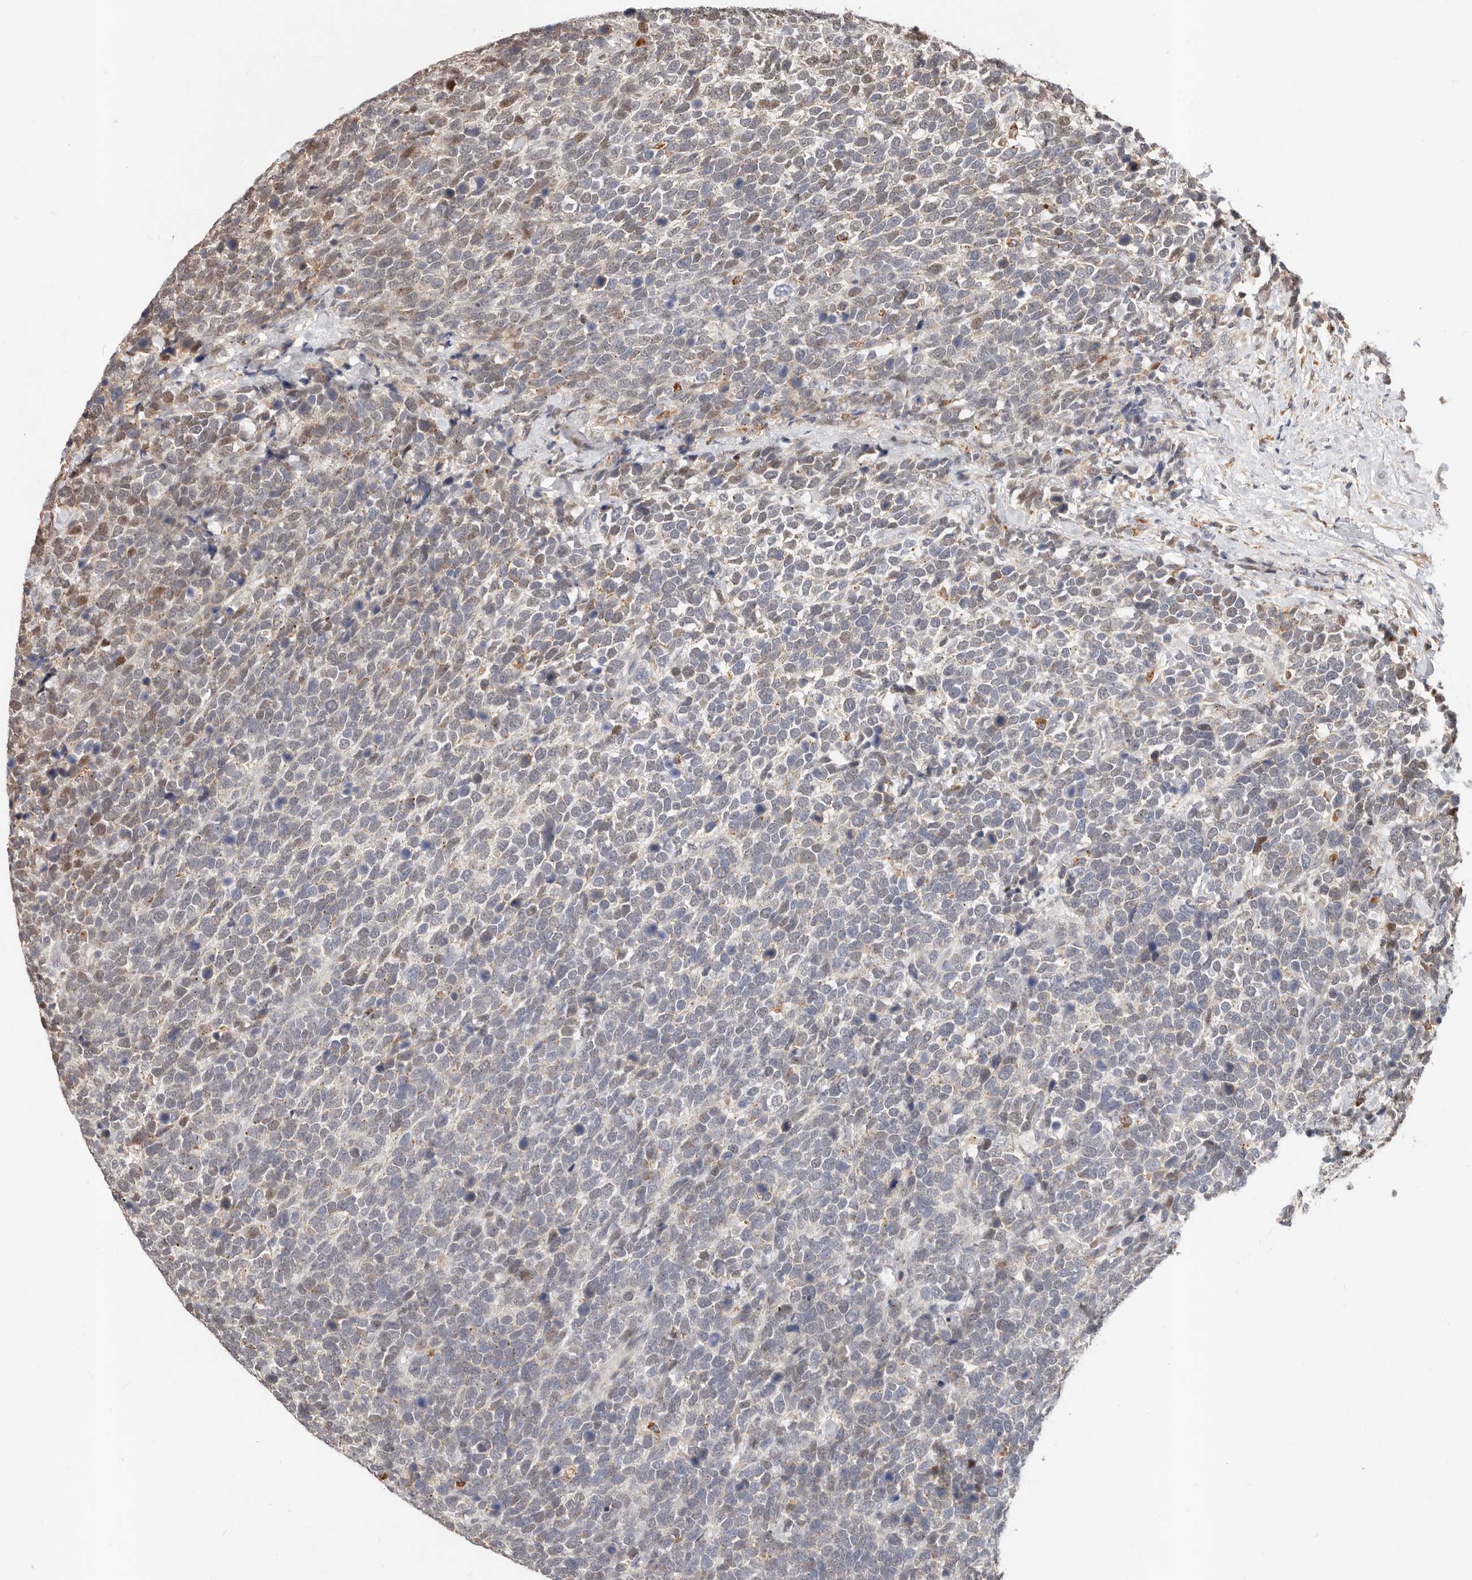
{"staining": {"intensity": "moderate", "quantity": "<25%", "location": "nuclear"}, "tissue": "urothelial cancer", "cell_type": "Tumor cells", "image_type": "cancer", "snomed": [{"axis": "morphology", "description": "Urothelial carcinoma, High grade"}, {"axis": "topography", "description": "Urinary bladder"}], "caption": "The image shows a brown stain indicating the presence of a protein in the nuclear of tumor cells in urothelial cancer. Using DAB (3,3'-diaminobenzidine) (brown) and hematoxylin (blue) stains, captured at high magnification using brightfield microscopy.", "gene": "ZRANB1", "patient": {"sex": "female", "age": 82}}